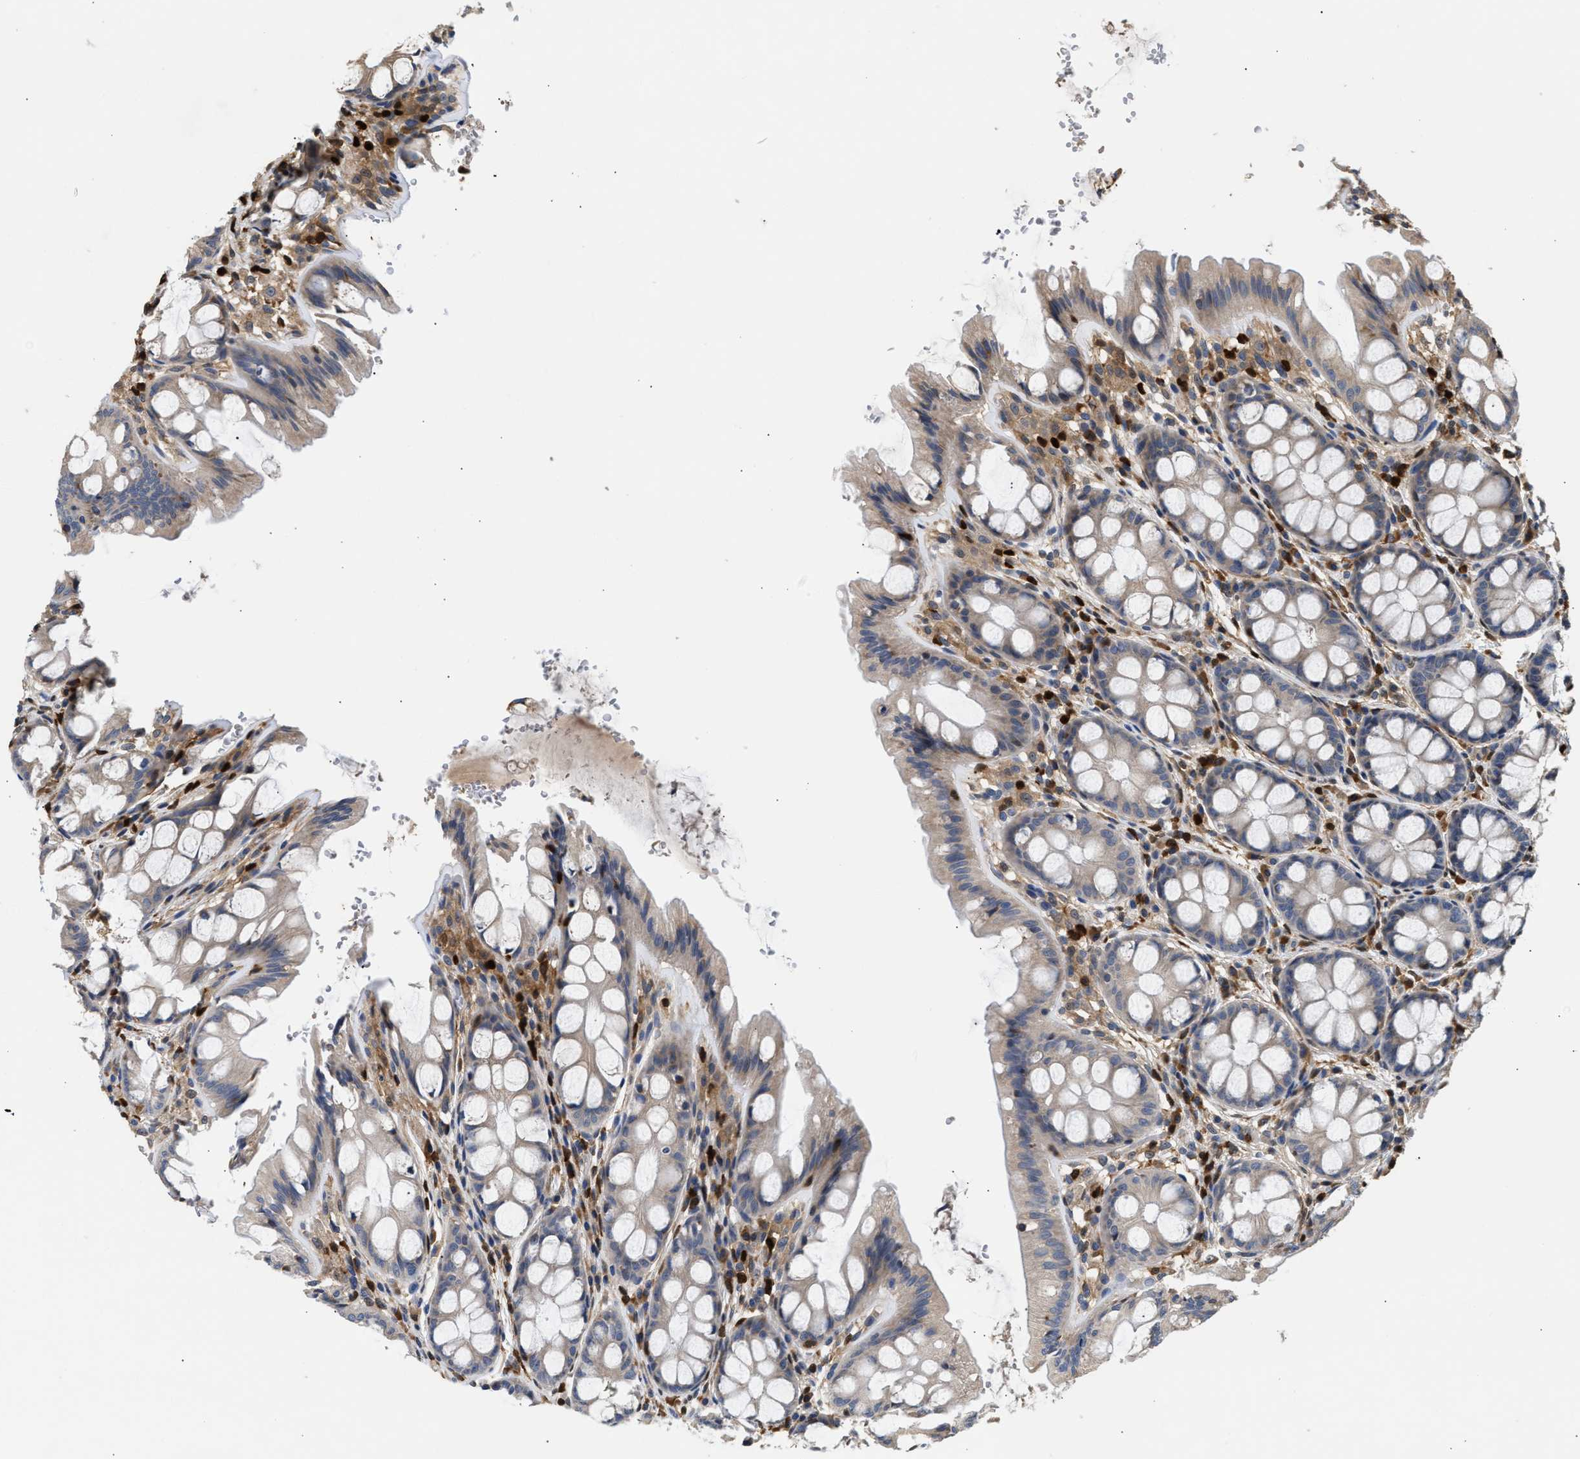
{"staining": {"intensity": "moderate", "quantity": ">75%", "location": "cytoplasmic/membranous,nuclear"}, "tissue": "colon", "cell_type": "Endothelial cells", "image_type": "normal", "snomed": [{"axis": "morphology", "description": "Normal tissue, NOS"}, {"axis": "topography", "description": "Colon"}], "caption": "Immunohistochemistry photomicrograph of normal colon stained for a protein (brown), which exhibits medium levels of moderate cytoplasmic/membranous,nuclear expression in about >75% of endothelial cells.", "gene": "SLIT2", "patient": {"sex": "male", "age": 47}}